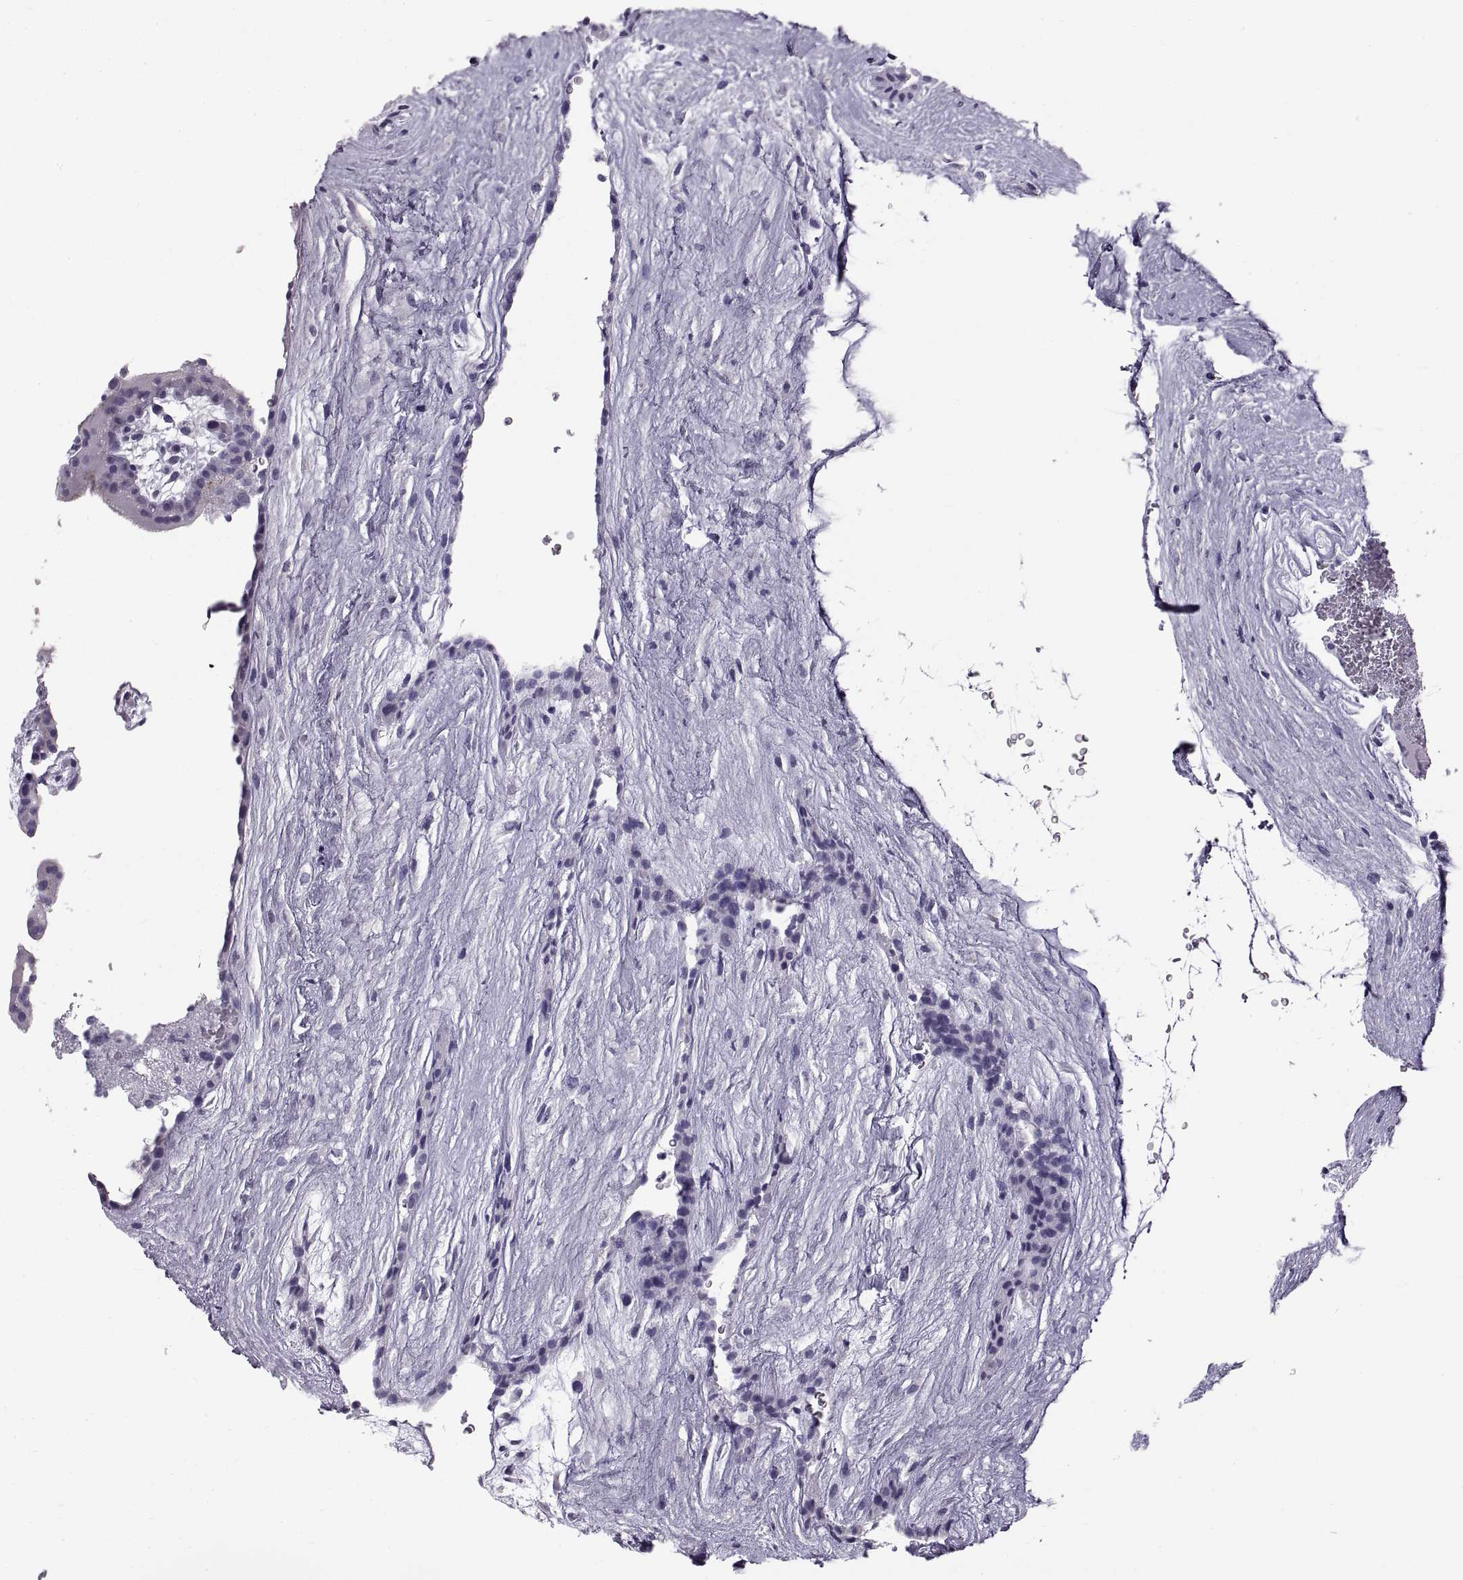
{"staining": {"intensity": "negative", "quantity": "none", "location": "none"}, "tissue": "placenta", "cell_type": "Decidual cells", "image_type": "normal", "snomed": [{"axis": "morphology", "description": "Normal tissue, NOS"}, {"axis": "topography", "description": "Placenta"}], "caption": "Photomicrograph shows no significant protein expression in decidual cells of unremarkable placenta.", "gene": "WFDC8", "patient": {"sex": "female", "age": 19}}